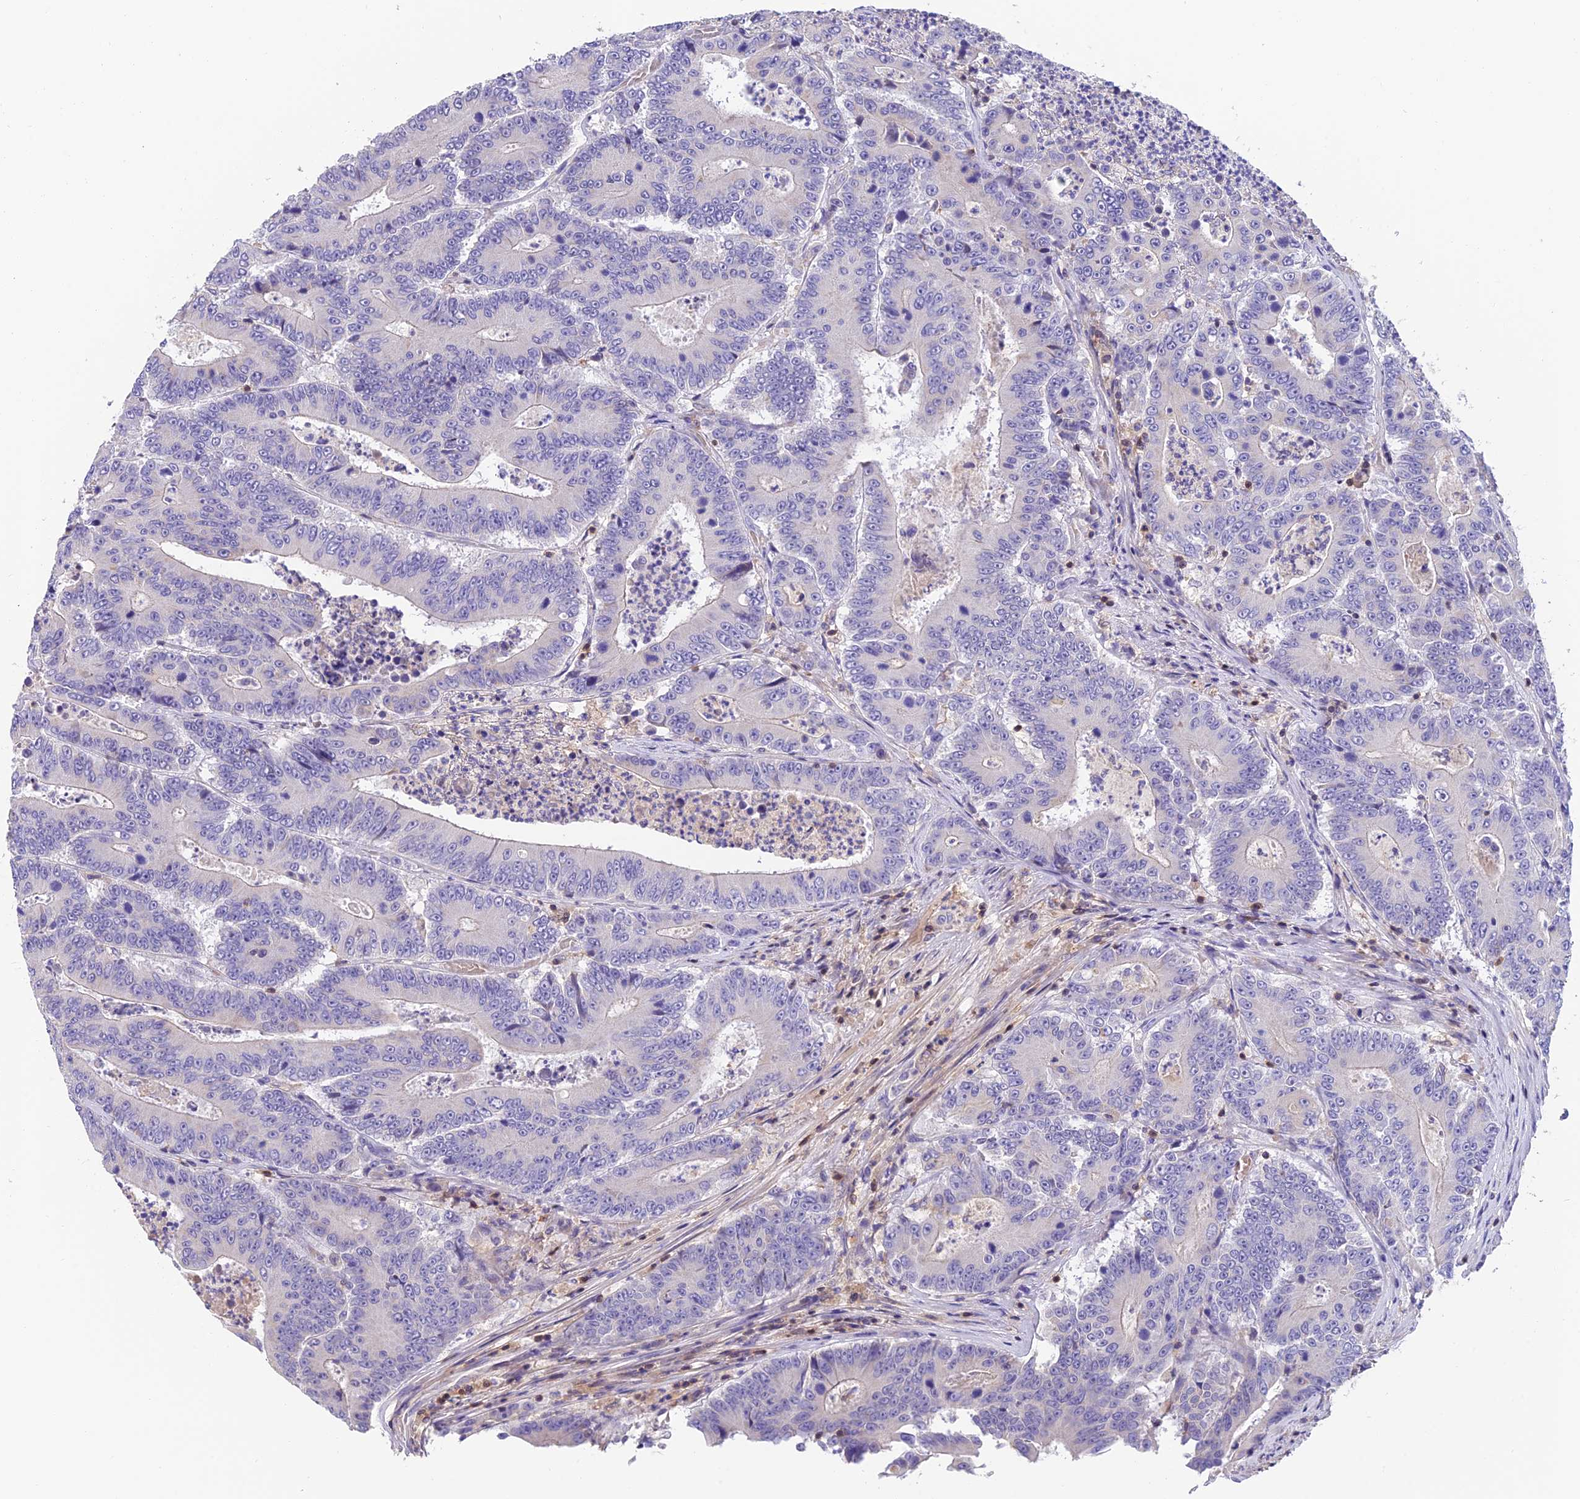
{"staining": {"intensity": "negative", "quantity": "none", "location": "none"}, "tissue": "colorectal cancer", "cell_type": "Tumor cells", "image_type": "cancer", "snomed": [{"axis": "morphology", "description": "Adenocarcinoma, NOS"}, {"axis": "topography", "description": "Colon"}], "caption": "Tumor cells show no significant staining in adenocarcinoma (colorectal).", "gene": "LPXN", "patient": {"sex": "male", "age": 83}}